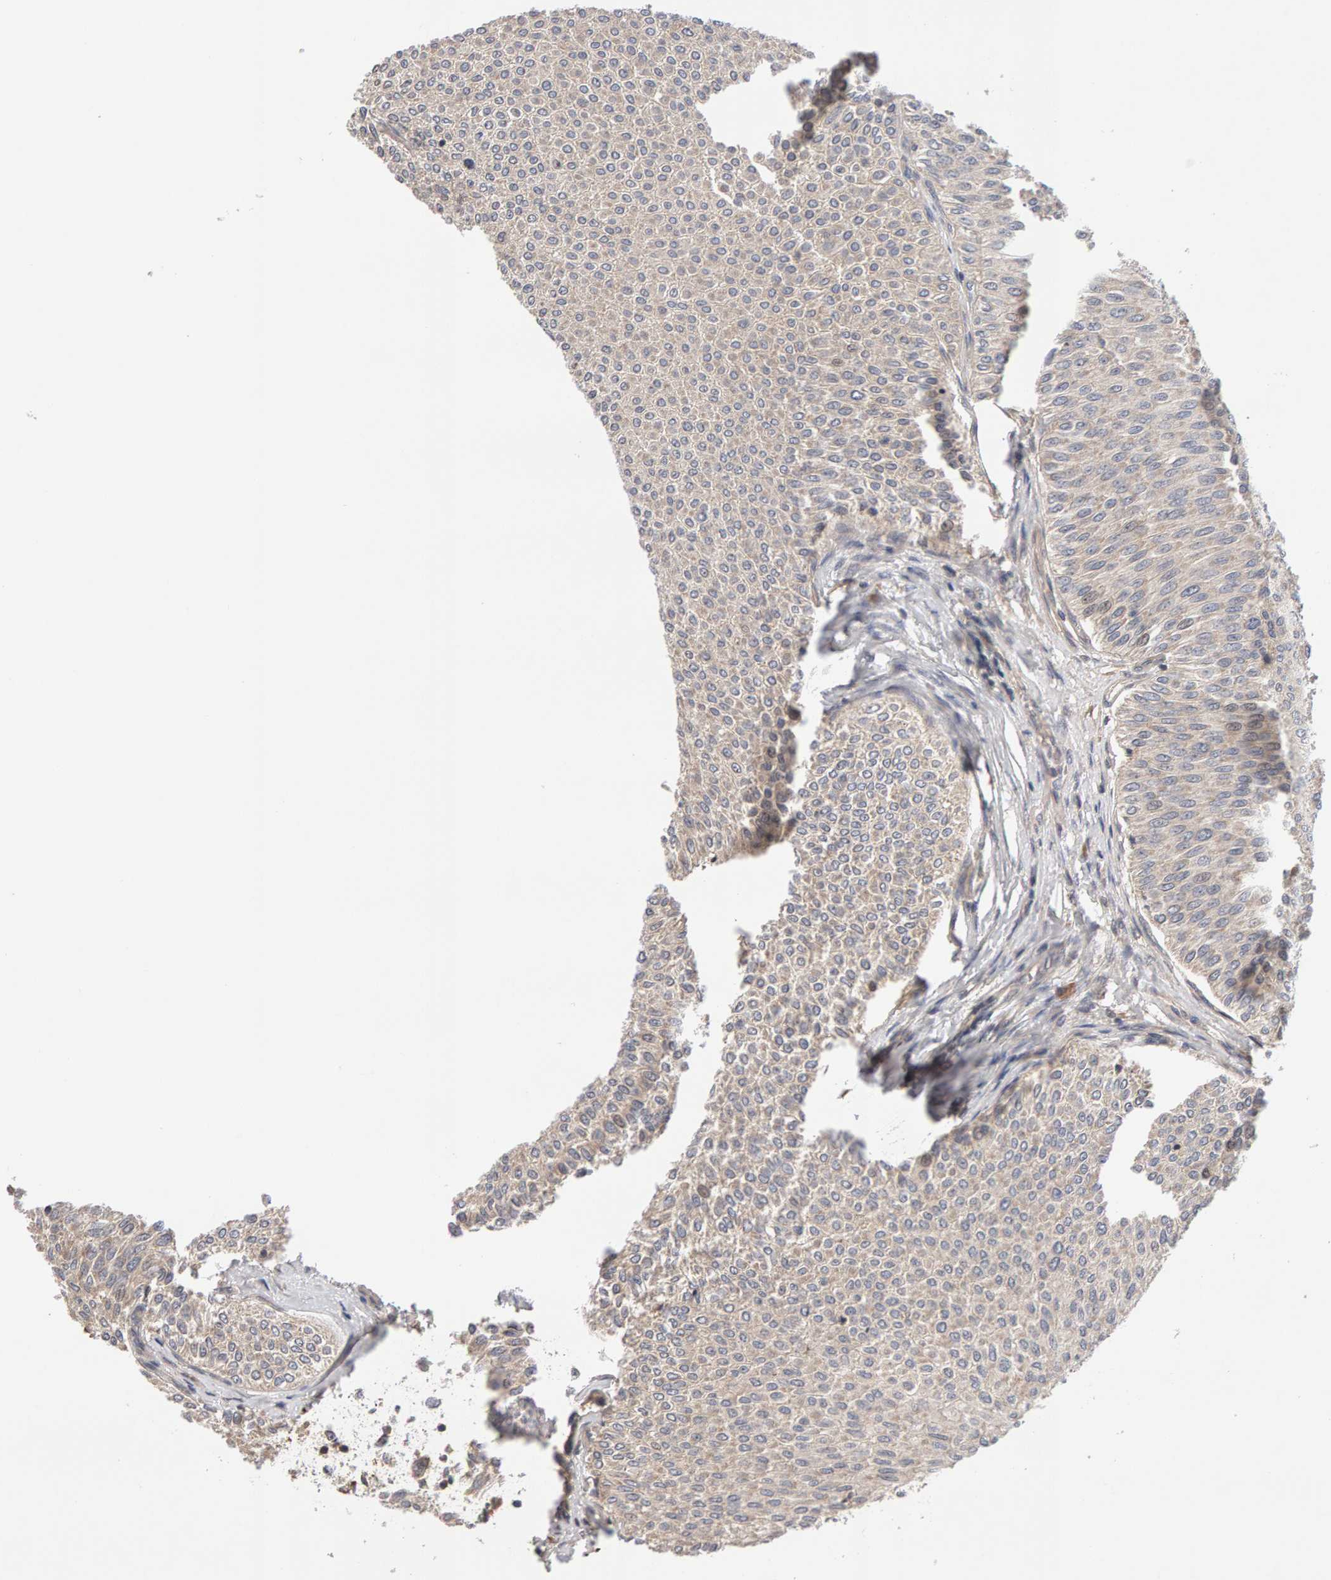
{"staining": {"intensity": "weak", "quantity": "<25%", "location": "cytoplasmic/membranous"}, "tissue": "urothelial cancer", "cell_type": "Tumor cells", "image_type": "cancer", "snomed": [{"axis": "morphology", "description": "Urothelial carcinoma, Low grade"}, {"axis": "topography", "description": "Urinary bladder"}], "caption": "Immunohistochemistry (IHC) micrograph of human urothelial cancer stained for a protein (brown), which displays no expression in tumor cells. The staining is performed using DAB (3,3'-diaminobenzidine) brown chromogen with nuclei counter-stained in using hematoxylin.", "gene": "LZTS1", "patient": {"sex": "male", "age": 78}}